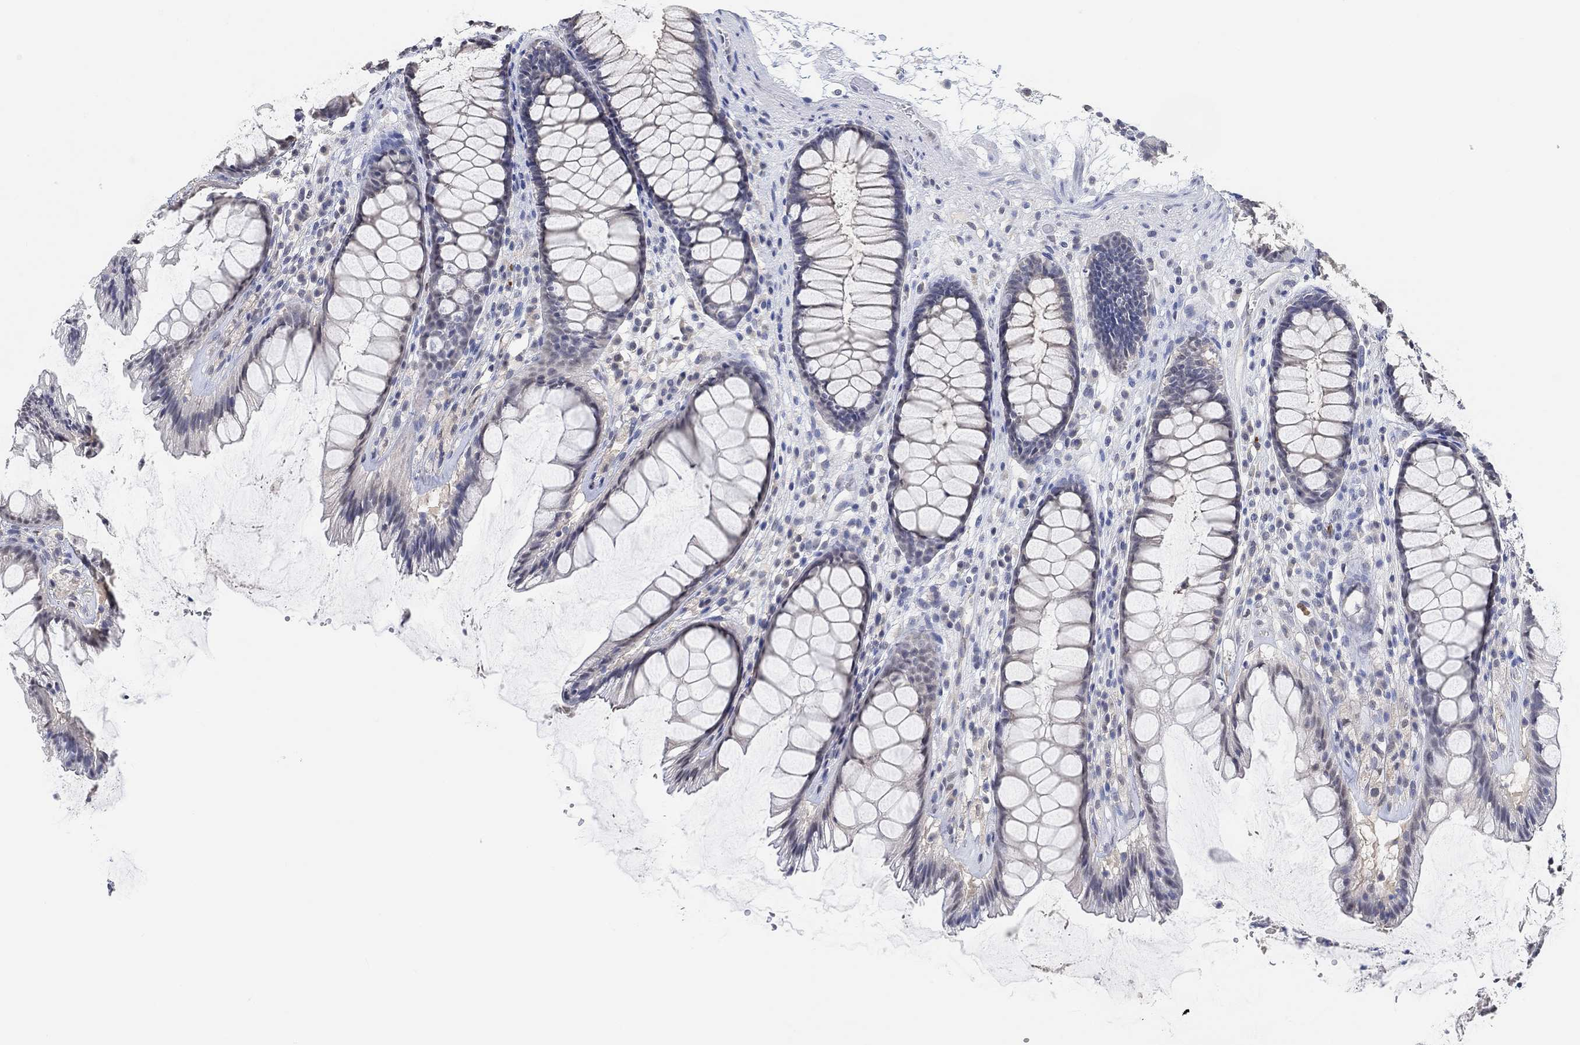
{"staining": {"intensity": "negative", "quantity": "none", "location": "none"}, "tissue": "rectum", "cell_type": "Glandular cells", "image_type": "normal", "snomed": [{"axis": "morphology", "description": "Normal tissue, NOS"}, {"axis": "topography", "description": "Rectum"}], "caption": "This is an IHC micrograph of unremarkable human rectum. There is no expression in glandular cells.", "gene": "MUC1", "patient": {"sex": "male", "age": 72}}